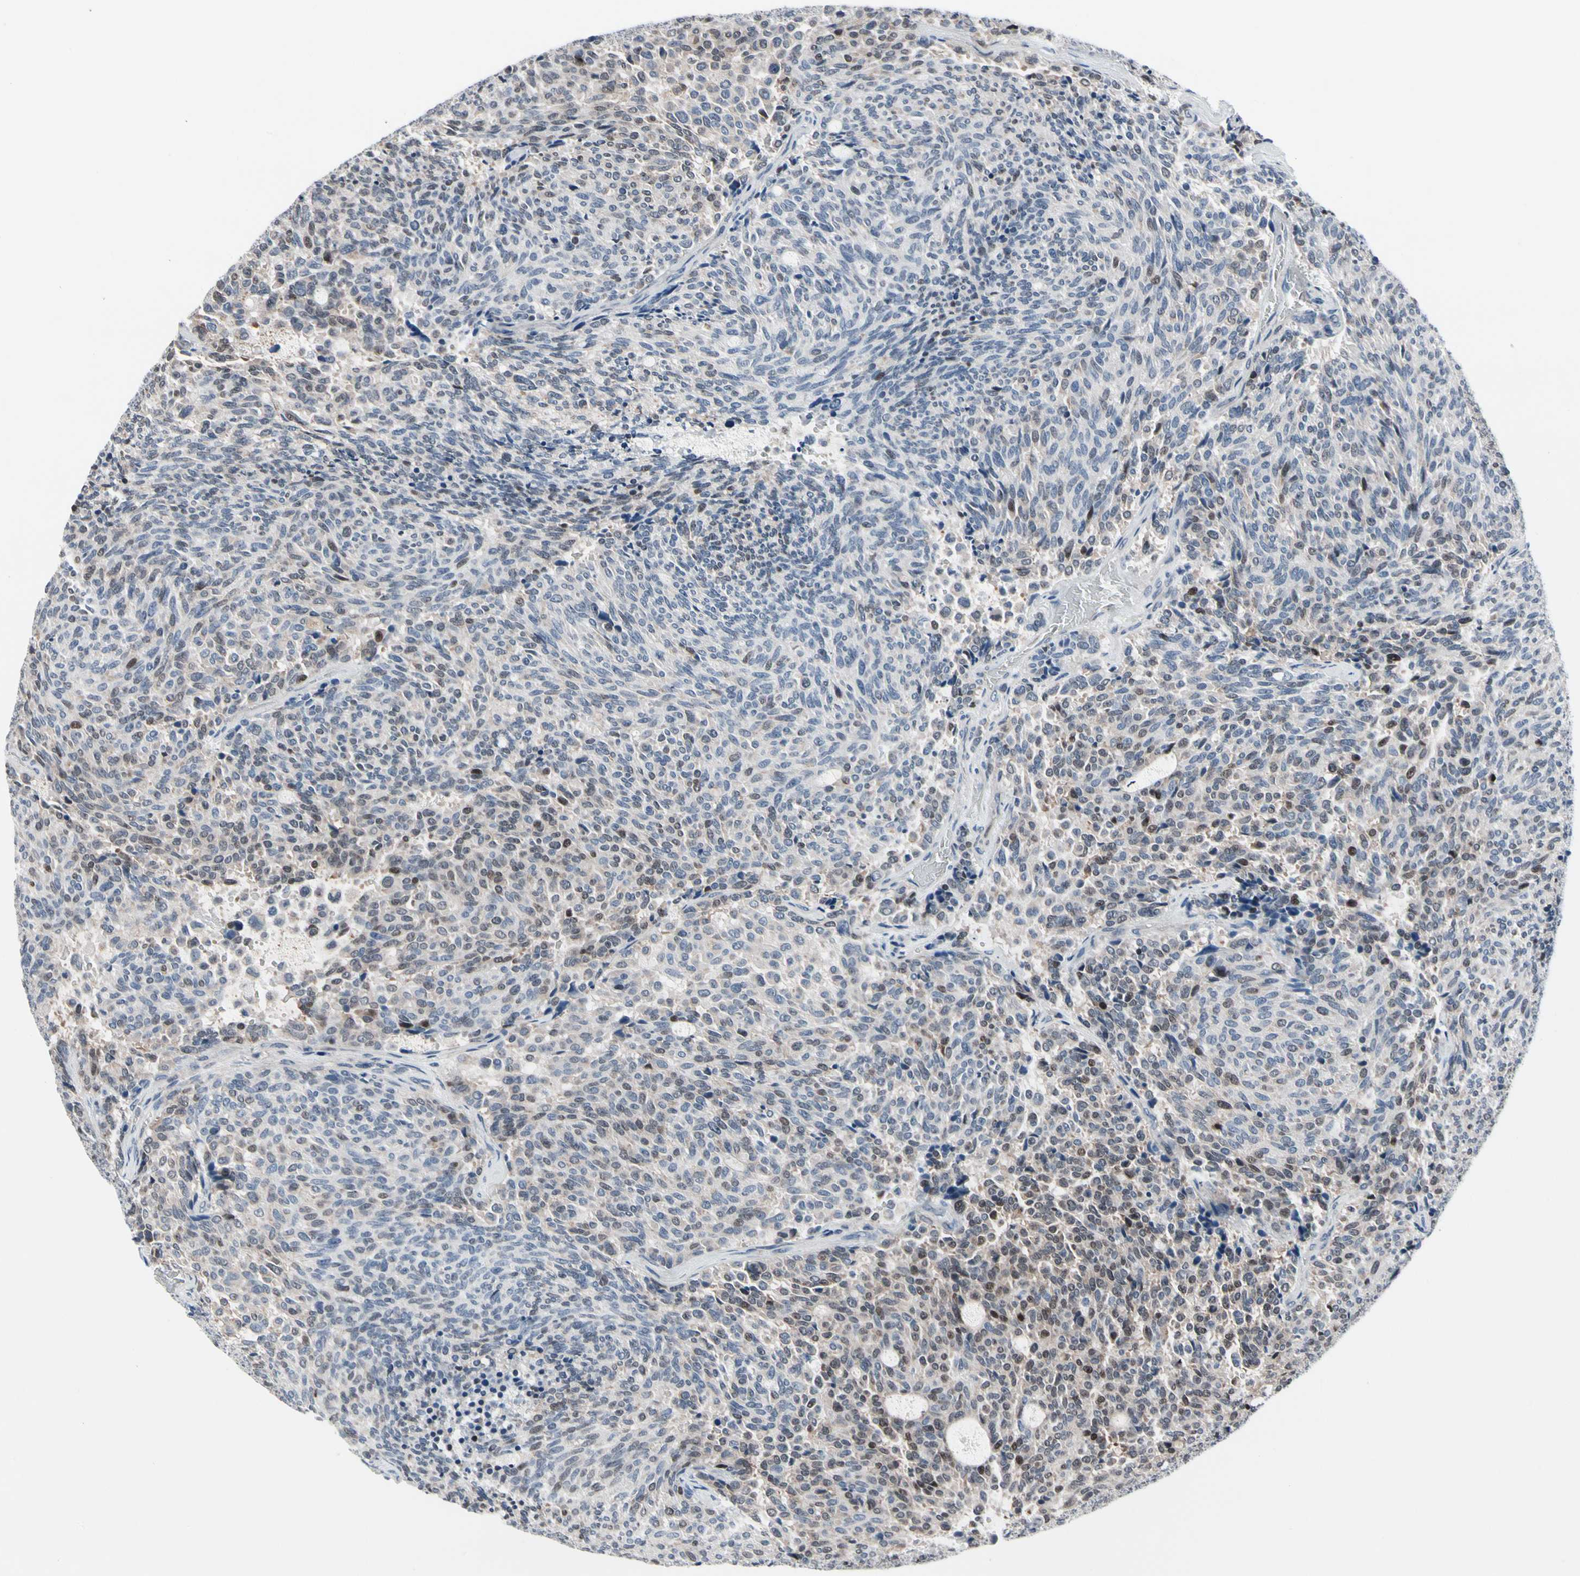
{"staining": {"intensity": "weak", "quantity": "<25%", "location": "cytoplasmic/membranous,nuclear"}, "tissue": "carcinoid", "cell_type": "Tumor cells", "image_type": "cancer", "snomed": [{"axis": "morphology", "description": "Carcinoid, malignant, NOS"}, {"axis": "topography", "description": "Pancreas"}], "caption": "The photomicrograph displays no staining of tumor cells in carcinoid.", "gene": "TXN", "patient": {"sex": "female", "age": 54}}